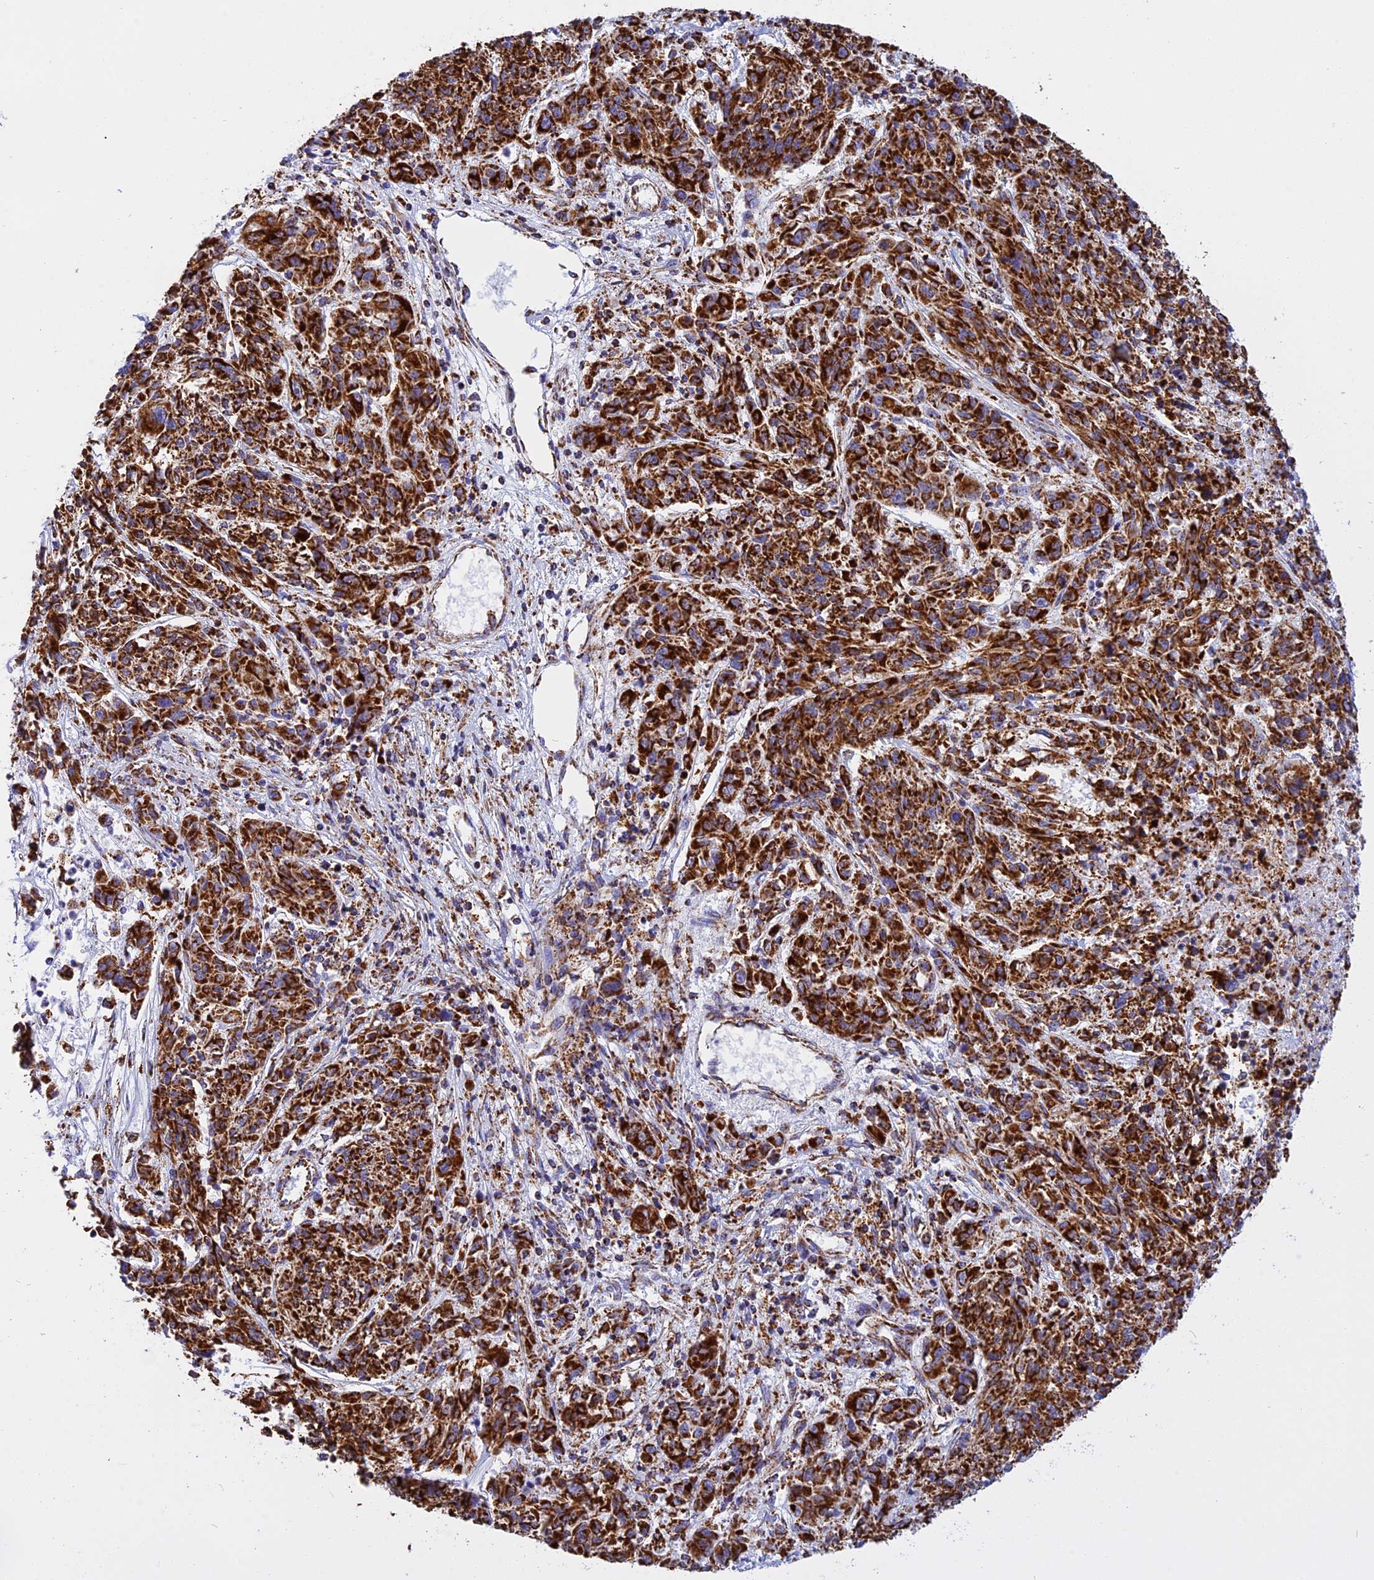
{"staining": {"intensity": "strong", "quantity": ">75%", "location": "cytoplasmic/membranous"}, "tissue": "melanoma", "cell_type": "Tumor cells", "image_type": "cancer", "snomed": [{"axis": "morphology", "description": "Malignant melanoma, NOS"}, {"axis": "topography", "description": "Skin"}], "caption": "Protein staining demonstrates strong cytoplasmic/membranous positivity in about >75% of tumor cells in malignant melanoma. The staining is performed using DAB brown chromogen to label protein expression. The nuclei are counter-stained blue using hematoxylin.", "gene": "VDAC2", "patient": {"sex": "male", "age": 53}}